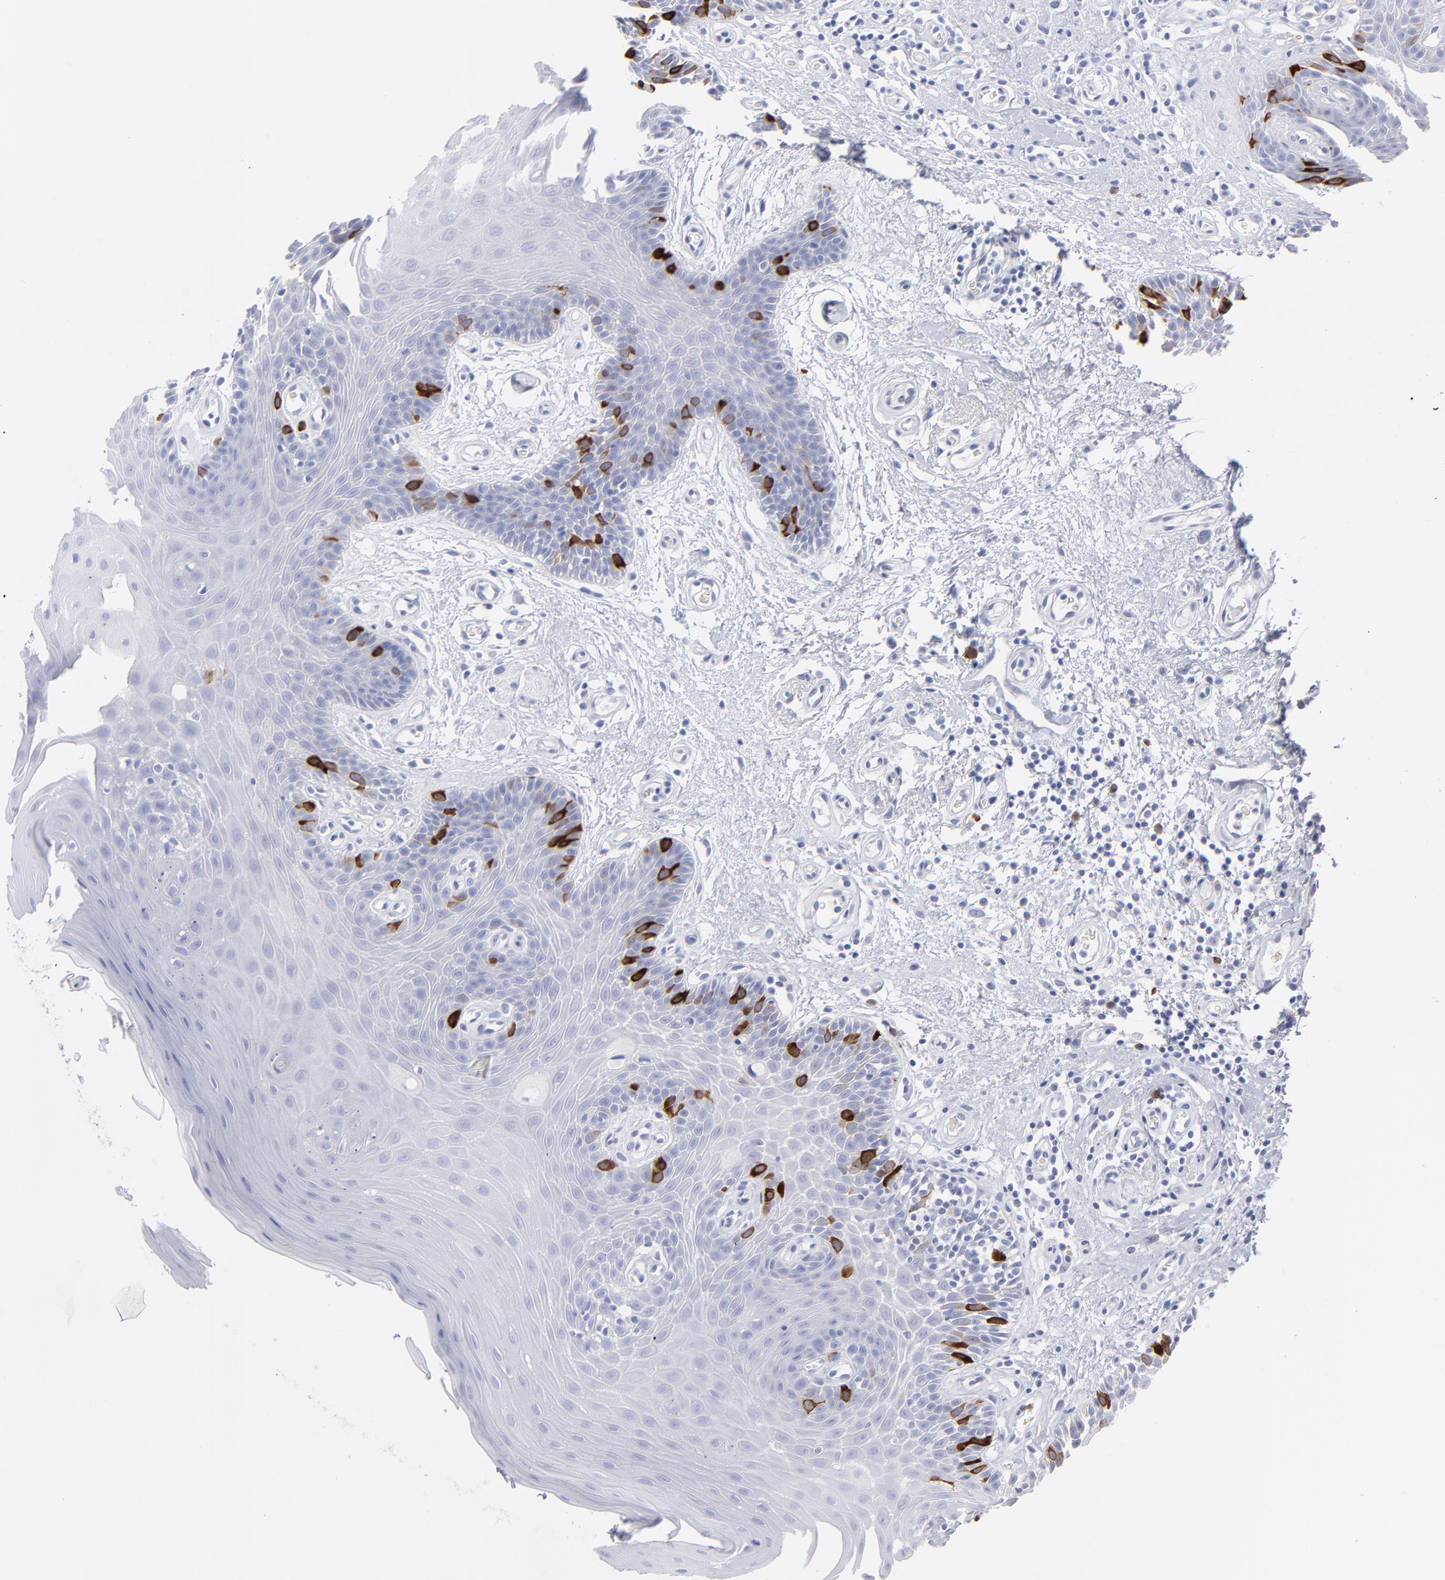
{"staining": {"intensity": "strong", "quantity": "<25%", "location": "cytoplasmic/membranous"}, "tissue": "oral mucosa", "cell_type": "Squamous epithelial cells", "image_type": "normal", "snomed": [{"axis": "morphology", "description": "Normal tissue, NOS"}, {"axis": "morphology", "description": "Squamous cell carcinoma, NOS"}, {"axis": "topography", "description": "Skeletal muscle"}, {"axis": "topography", "description": "Oral tissue"}, {"axis": "topography", "description": "Head-Neck"}], "caption": "This image displays immunohistochemistry (IHC) staining of benign oral mucosa, with medium strong cytoplasmic/membranous positivity in approximately <25% of squamous epithelial cells.", "gene": "CCNB1", "patient": {"sex": "male", "age": 71}}